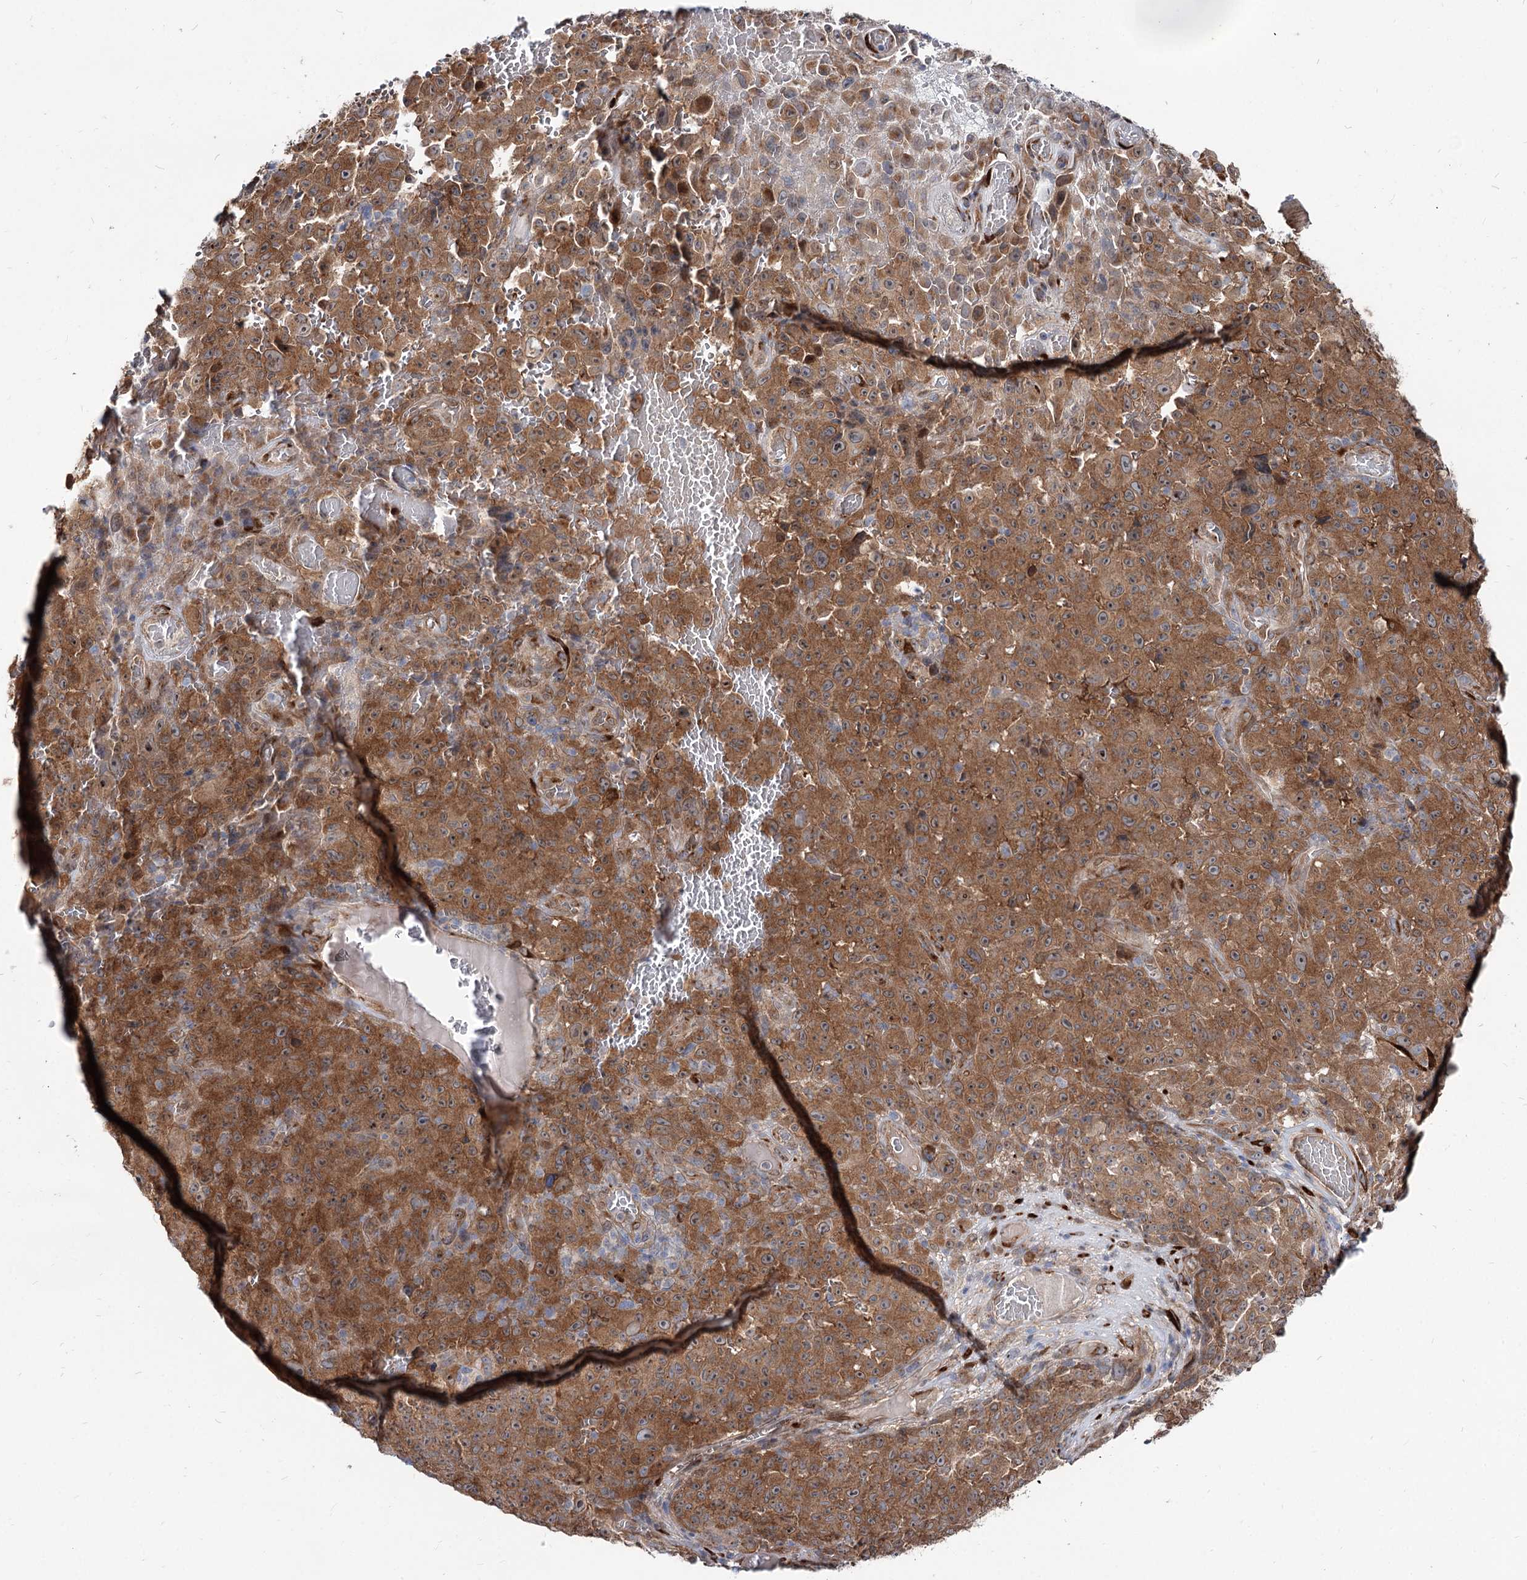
{"staining": {"intensity": "moderate", "quantity": ">75%", "location": "cytoplasmic/membranous"}, "tissue": "melanoma", "cell_type": "Tumor cells", "image_type": "cancer", "snomed": [{"axis": "morphology", "description": "Malignant melanoma, NOS"}, {"axis": "topography", "description": "Skin"}], "caption": "Human malignant melanoma stained with a protein marker demonstrates moderate staining in tumor cells.", "gene": "SPART", "patient": {"sex": "female", "age": 82}}